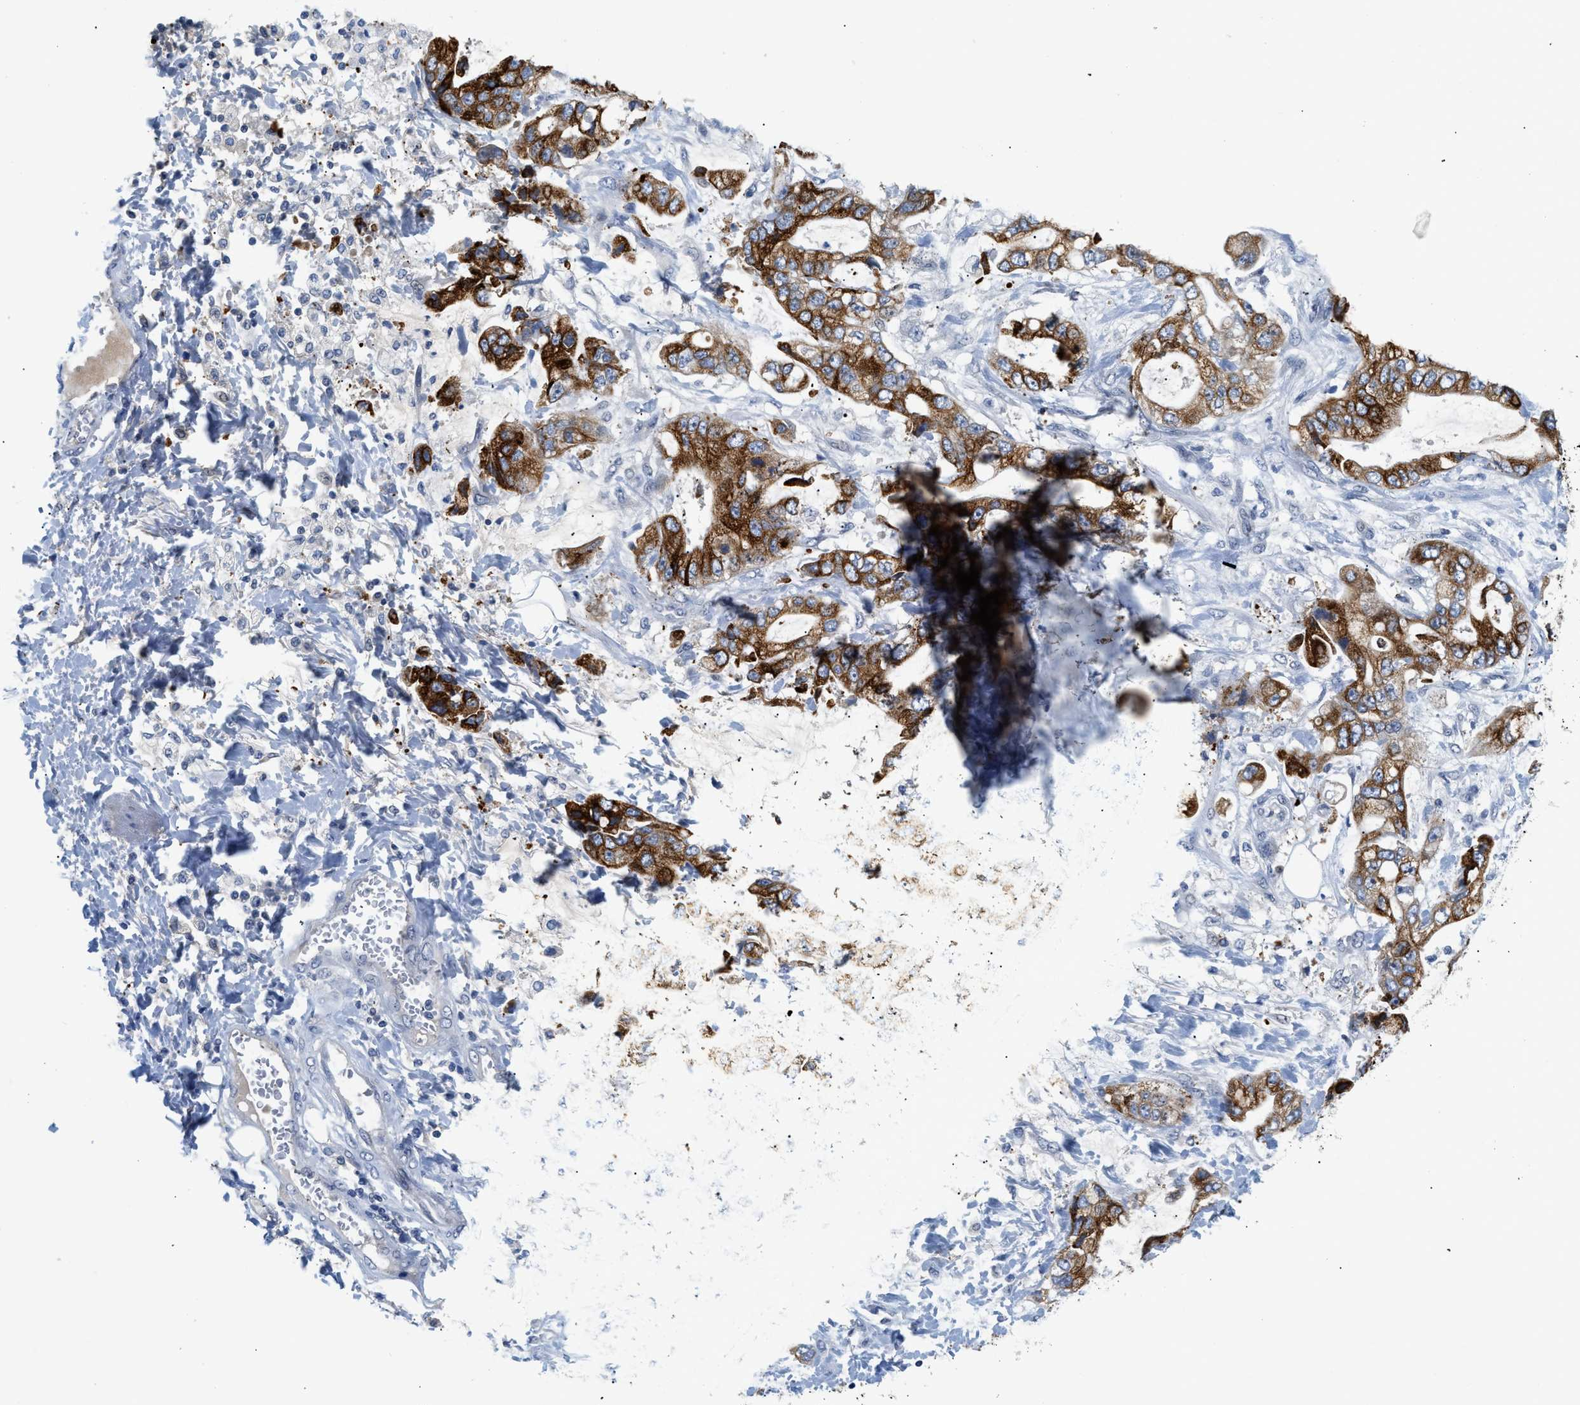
{"staining": {"intensity": "strong", "quantity": "25%-75%", "location": "cytoplasmic/membranous"}, "tissue": "stomach cancer", "cell_type": "Tumor cells", "image_type": "cancer", "snomed": [{"axis": "morphology", "description": "Normal tissue, NOS"}, {"axis": "morphology", "description": "Adenocarcinoma, NOS"}, {"axis": "topography", "description": "Stomach"}], "caption": "IHC micrograph of neoplastic tissue: human adenocarcinoma (stomach) stained using immunohistochemistry (IHC) demonstrates high levels of strong protein expression localized specifically in the cytoplasmic/membranous of tumor cells, appearing as a cytoplasmic/membranous brown color.", "gene": "OR9K2", "patient": {"sex": "male", "age": 62}}